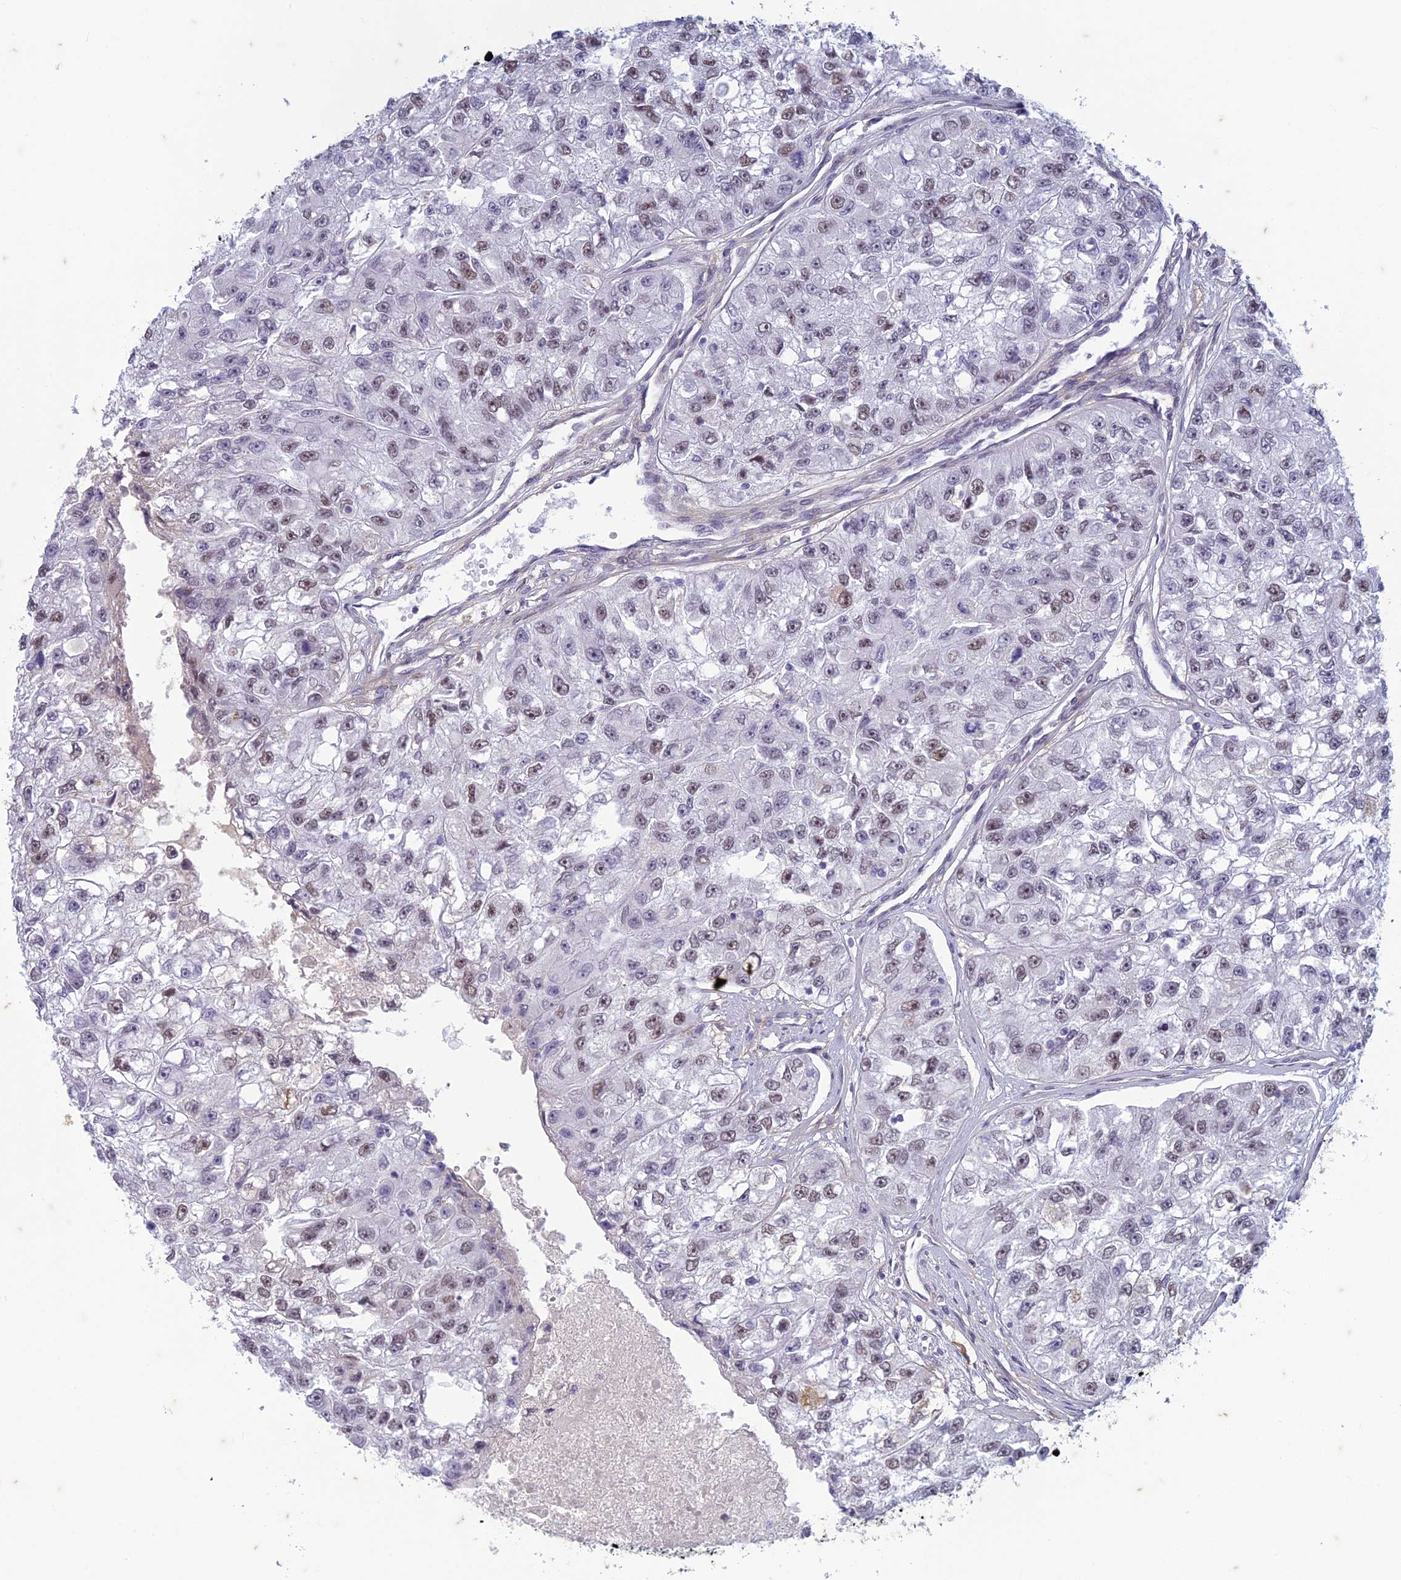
{"staining": {"intensity": "weak", "quantity": "25%-75%", "location": "nuclear"}, "tissue": "renal cancer", "cell_type": "Tumor cells", "image_type": "cancer", "snomed": [{"axis": "morphology", "description": "Adenocarcinoma, NOS"}, {"axis": "topography", "description": "Kidney"}], "caption": "Weak nuclear protein positivity is present in about 25%-75% of tumor cells in renal adenocarcinoma. Nuclei are stained in blue.", "gene": "PABPN1L", "patient": {"sex": "male", "age": 63}}